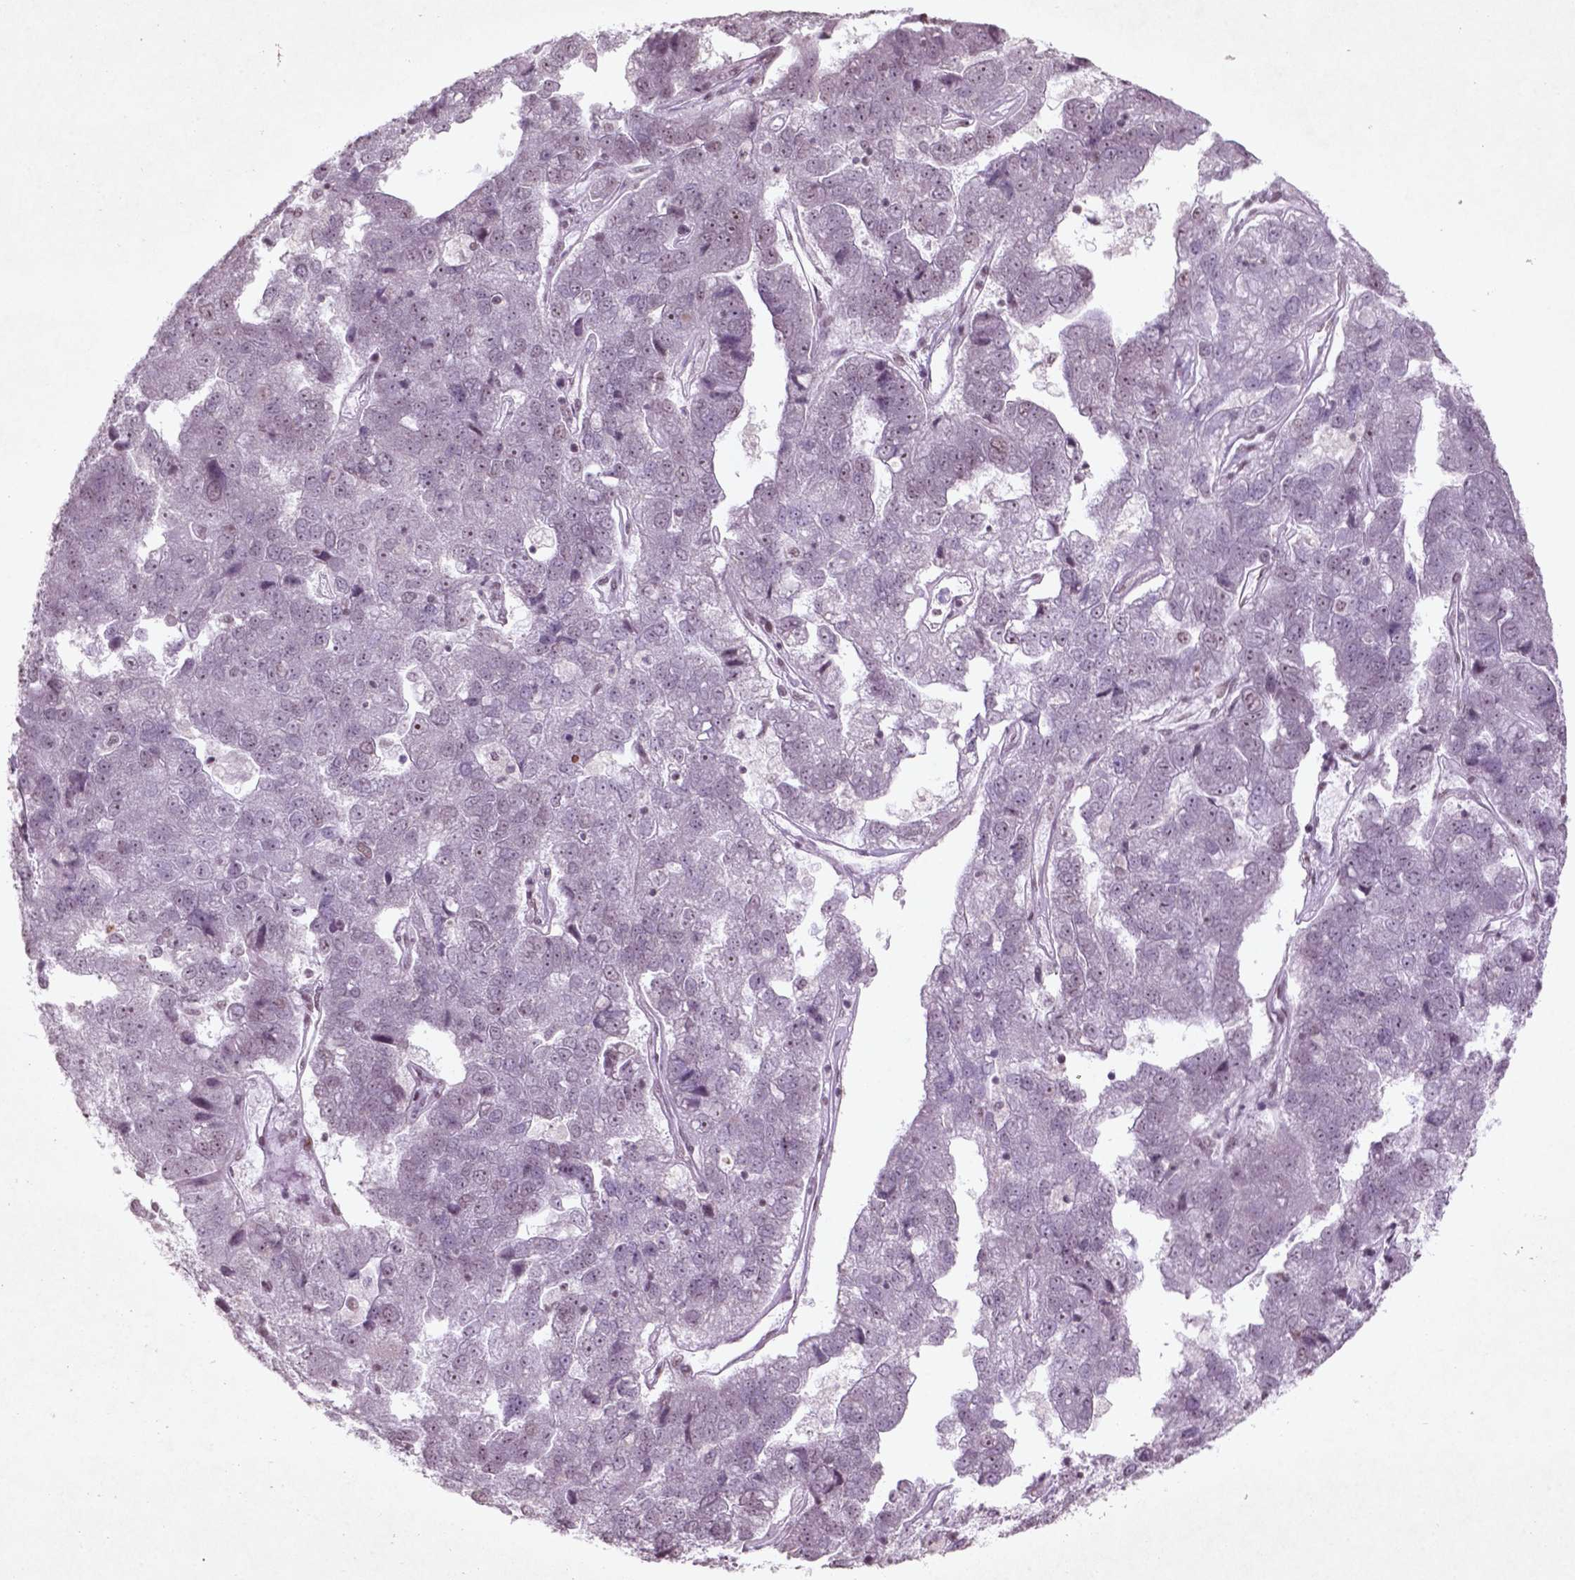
{"staining": {"intensity": "weak", "quantity": ">75%", "location": "nuclear"}, "tissue": "pancreatic cancer", "cell_type": "Tumor cells", "image_type": "cancer", "snomed": [{"axis": "morphology", "description": "Adenocarcinoma, NOS"}, {"axis": "topography", "description": "Pancreas"}], "caption": "Human adenocarcinoma (pancreatic) stained with a protein marker reveals weak staining in tumor cells.", "gene": "HMG20B", "patient": {"sex": "female", "age": 61}}